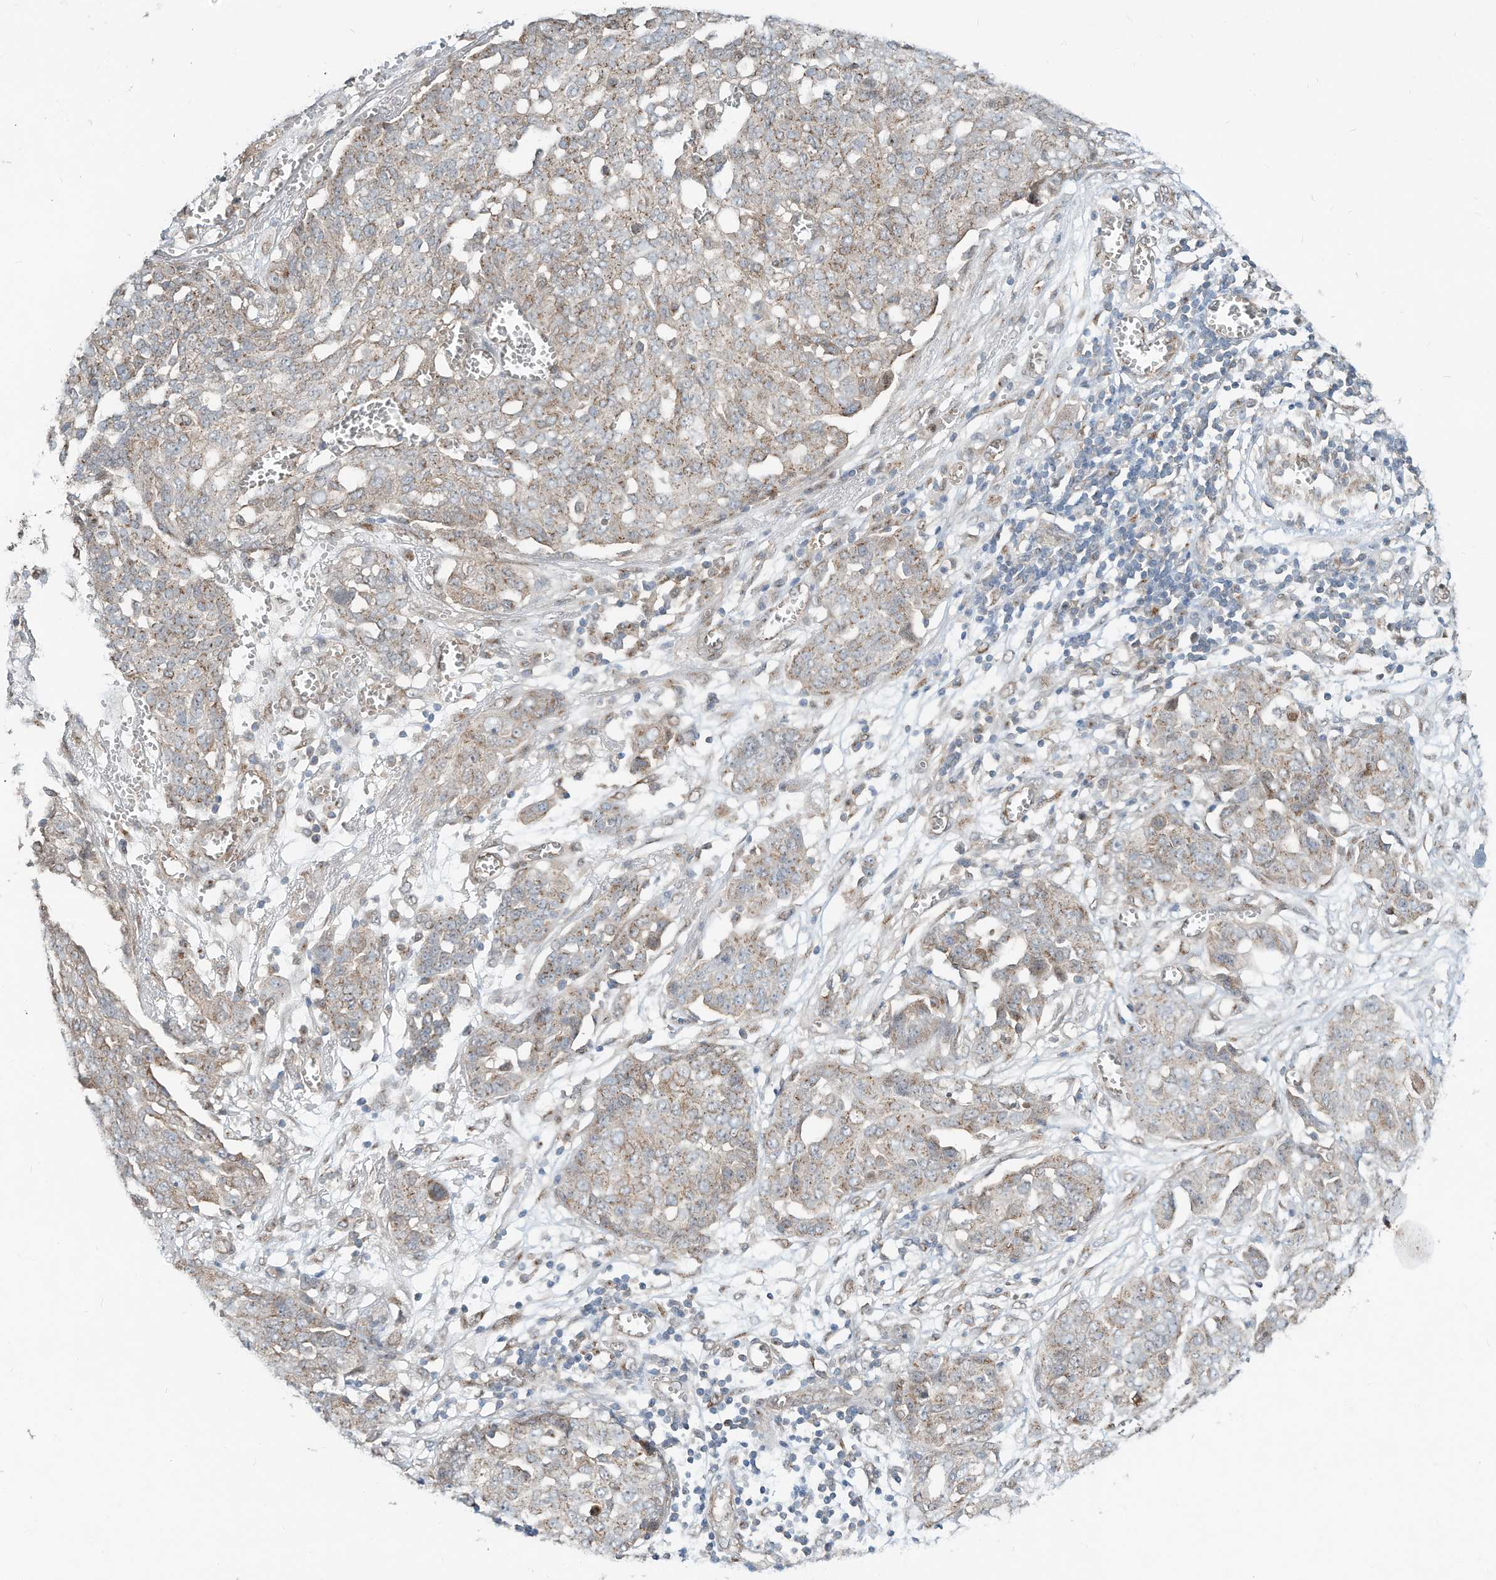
{"staining": {"intensity": "weak", "quantity": ">75%", "location": "cytoplasmic/membranous"}, "tissue": "ovarian cancer", "cell_type": "Tumor cells", "image_type": "cancer", "snomed": [{"axis": "morphology", "description": "Cystadenocarcinoma, serous, NOS"}, {"axis": "topography", "description": "Soft tissue"}, {"axis": "topography", "description": "Ovary"}], "caption": "This is an image of immunohistochemistry staining of ovarian cancer, which shows weak expression in the cytoplasmic/membranous of tumor cells.", "gene": "CUX1", "patient": {"sex": "female", "age": 57}}